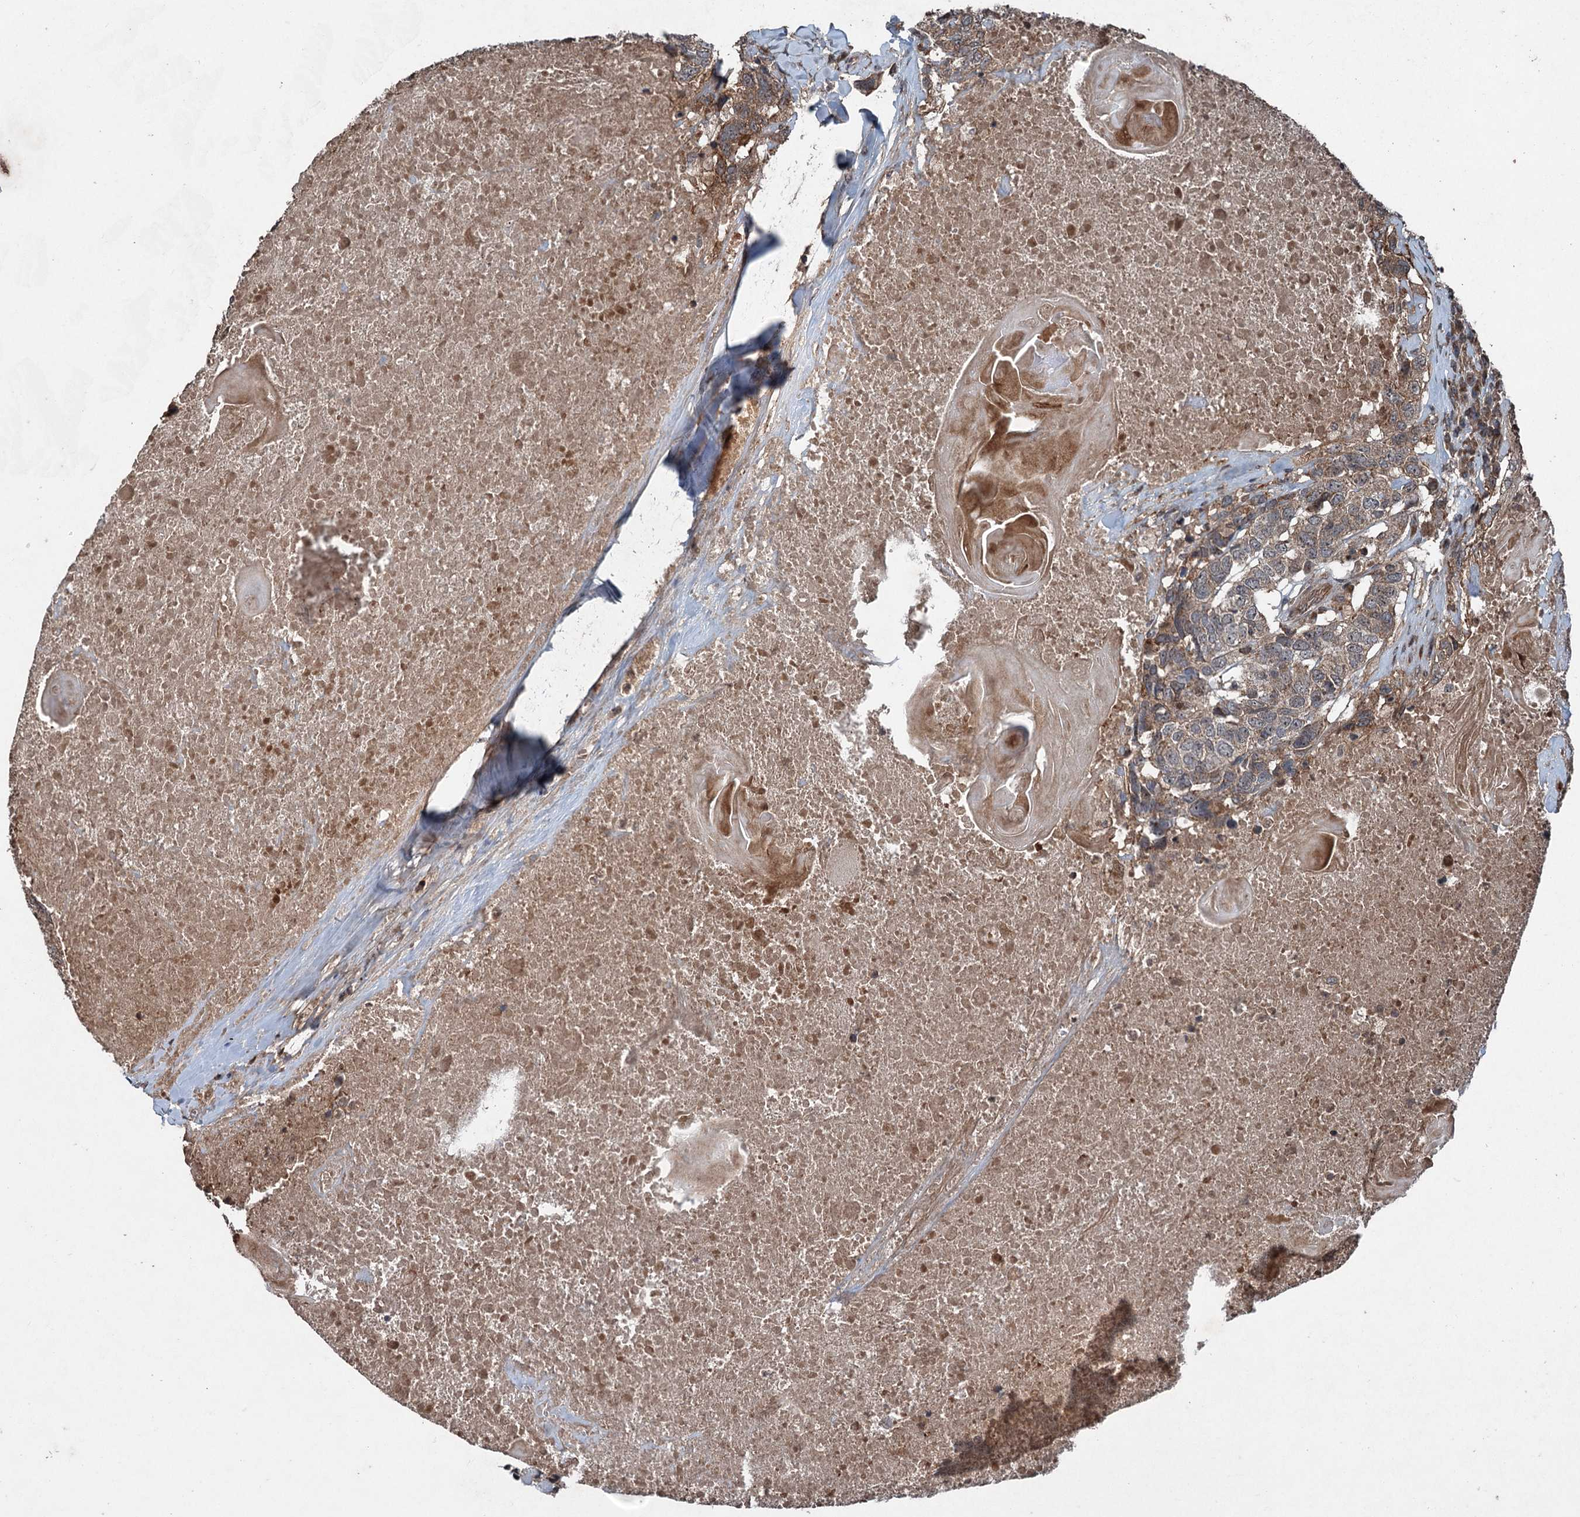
{"staining": {"intensity": "weak", "quantity": "25%-75%", "location": "cytoplasmic/membranous"}, "tissue": "head and neck cancer", "cell_type": "Tumor cells", "image_type": "cancer", "snomed": [{"axis": "morphology", "description": "Squamous cell carcinoma, NOS"}, {"axis": "topography", "description": "Head-Neck"}], "caption": "Immunohistochemistry (DAB) staining of head and neck cancer (squamous cell carcinoma) shows weak cytoplasmic/membranous protein positivity in approximately 25%-75% of tumor cells. The staining is performed using DAB brown chromogen to label protein expression. The nuclei are counter-stained blue using hematoxylin.", "gene": "ALAS1", "patient": {"sex": "male", "age": 66}}